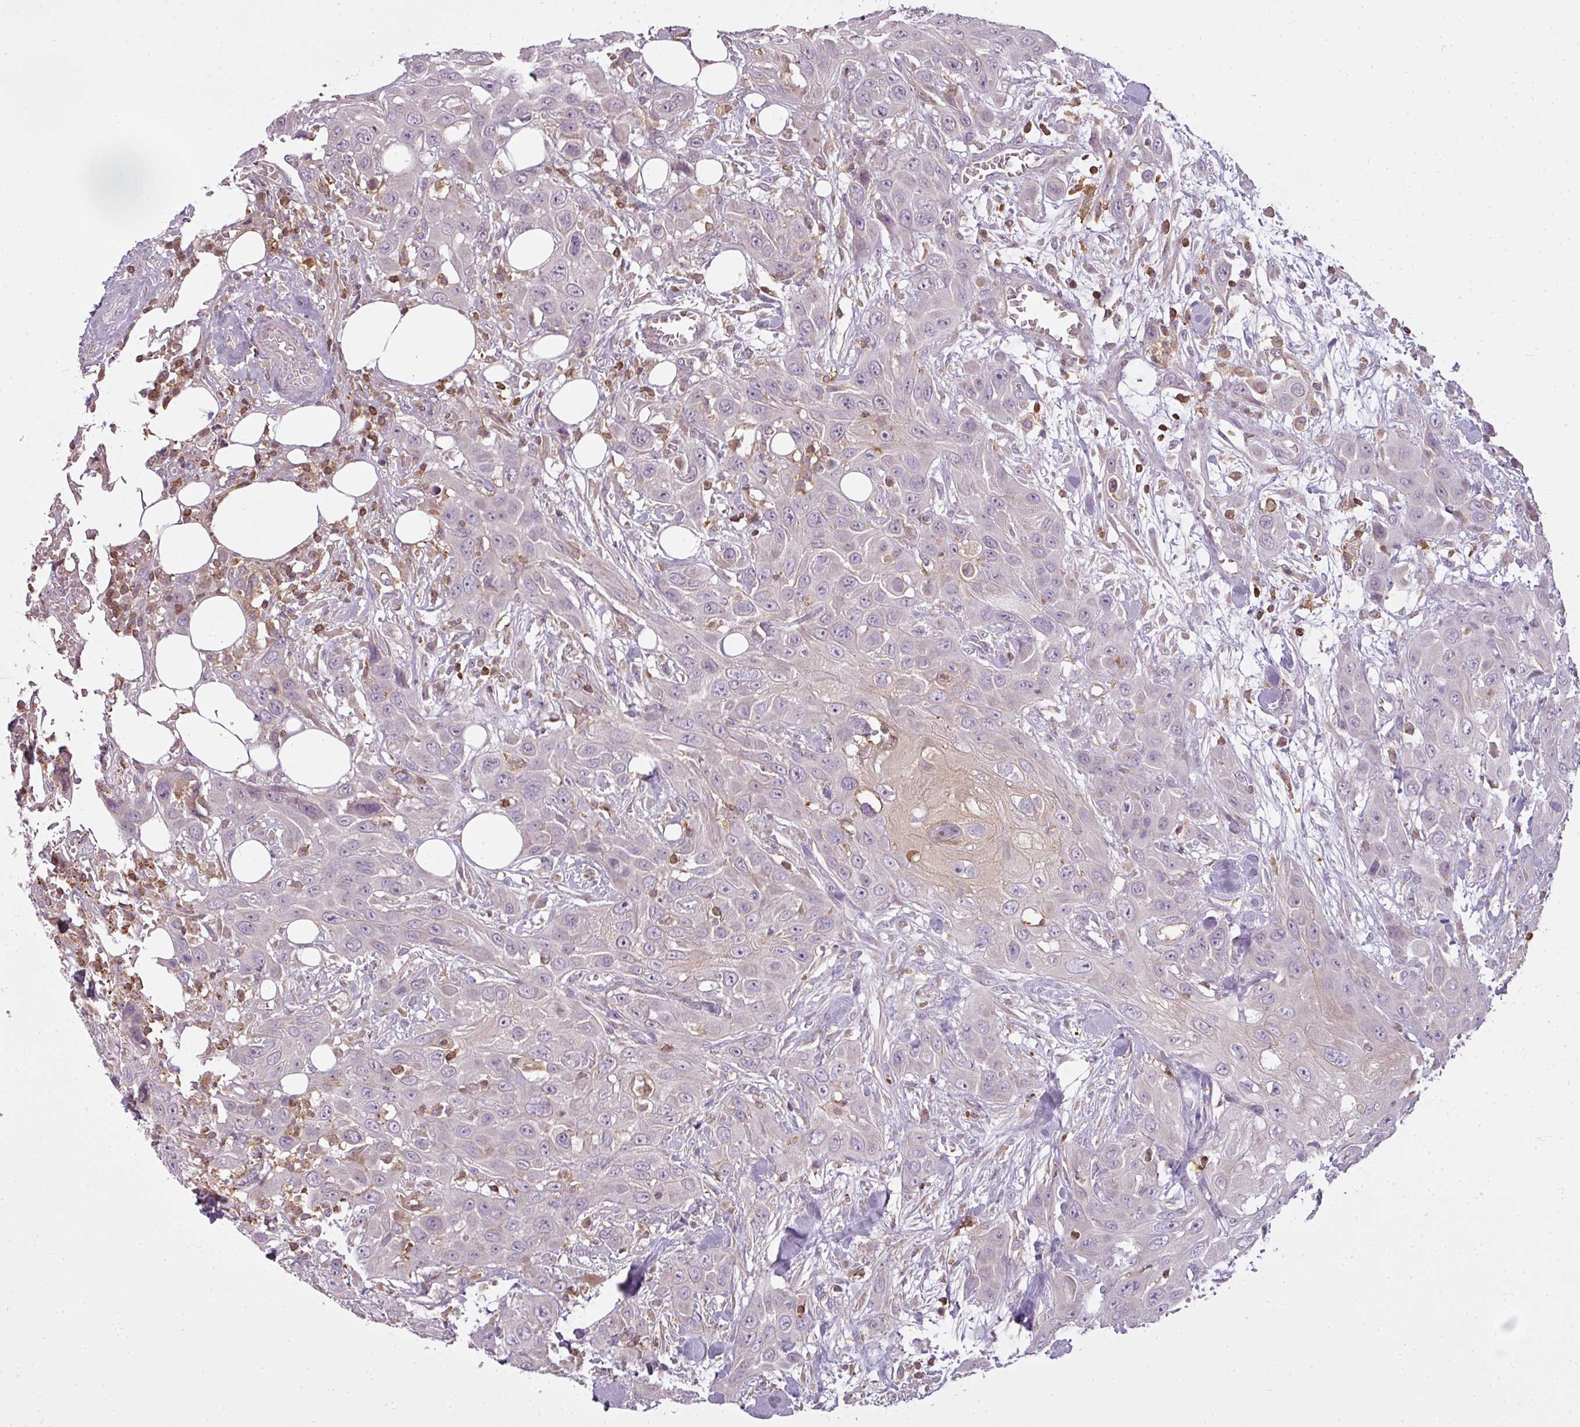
{"staining": {"intensity": "negative", "quantity": "none", "location": "none"}, "tissue": "head and neck cancer", "cell_type": "Tumor cells", "image_type": "cancer", "snomed": [{"axis": "morphology", "description": "Squamous cell carcinoma, NOS"}, {"axis": "topography", "description": "Head-Neck"}], "caption": "Tumor cells show no significant positivity in squamous cell carcinoma (head and neck).", "gene": "STK4", "patient": {"sex": "male", "age": 81}}